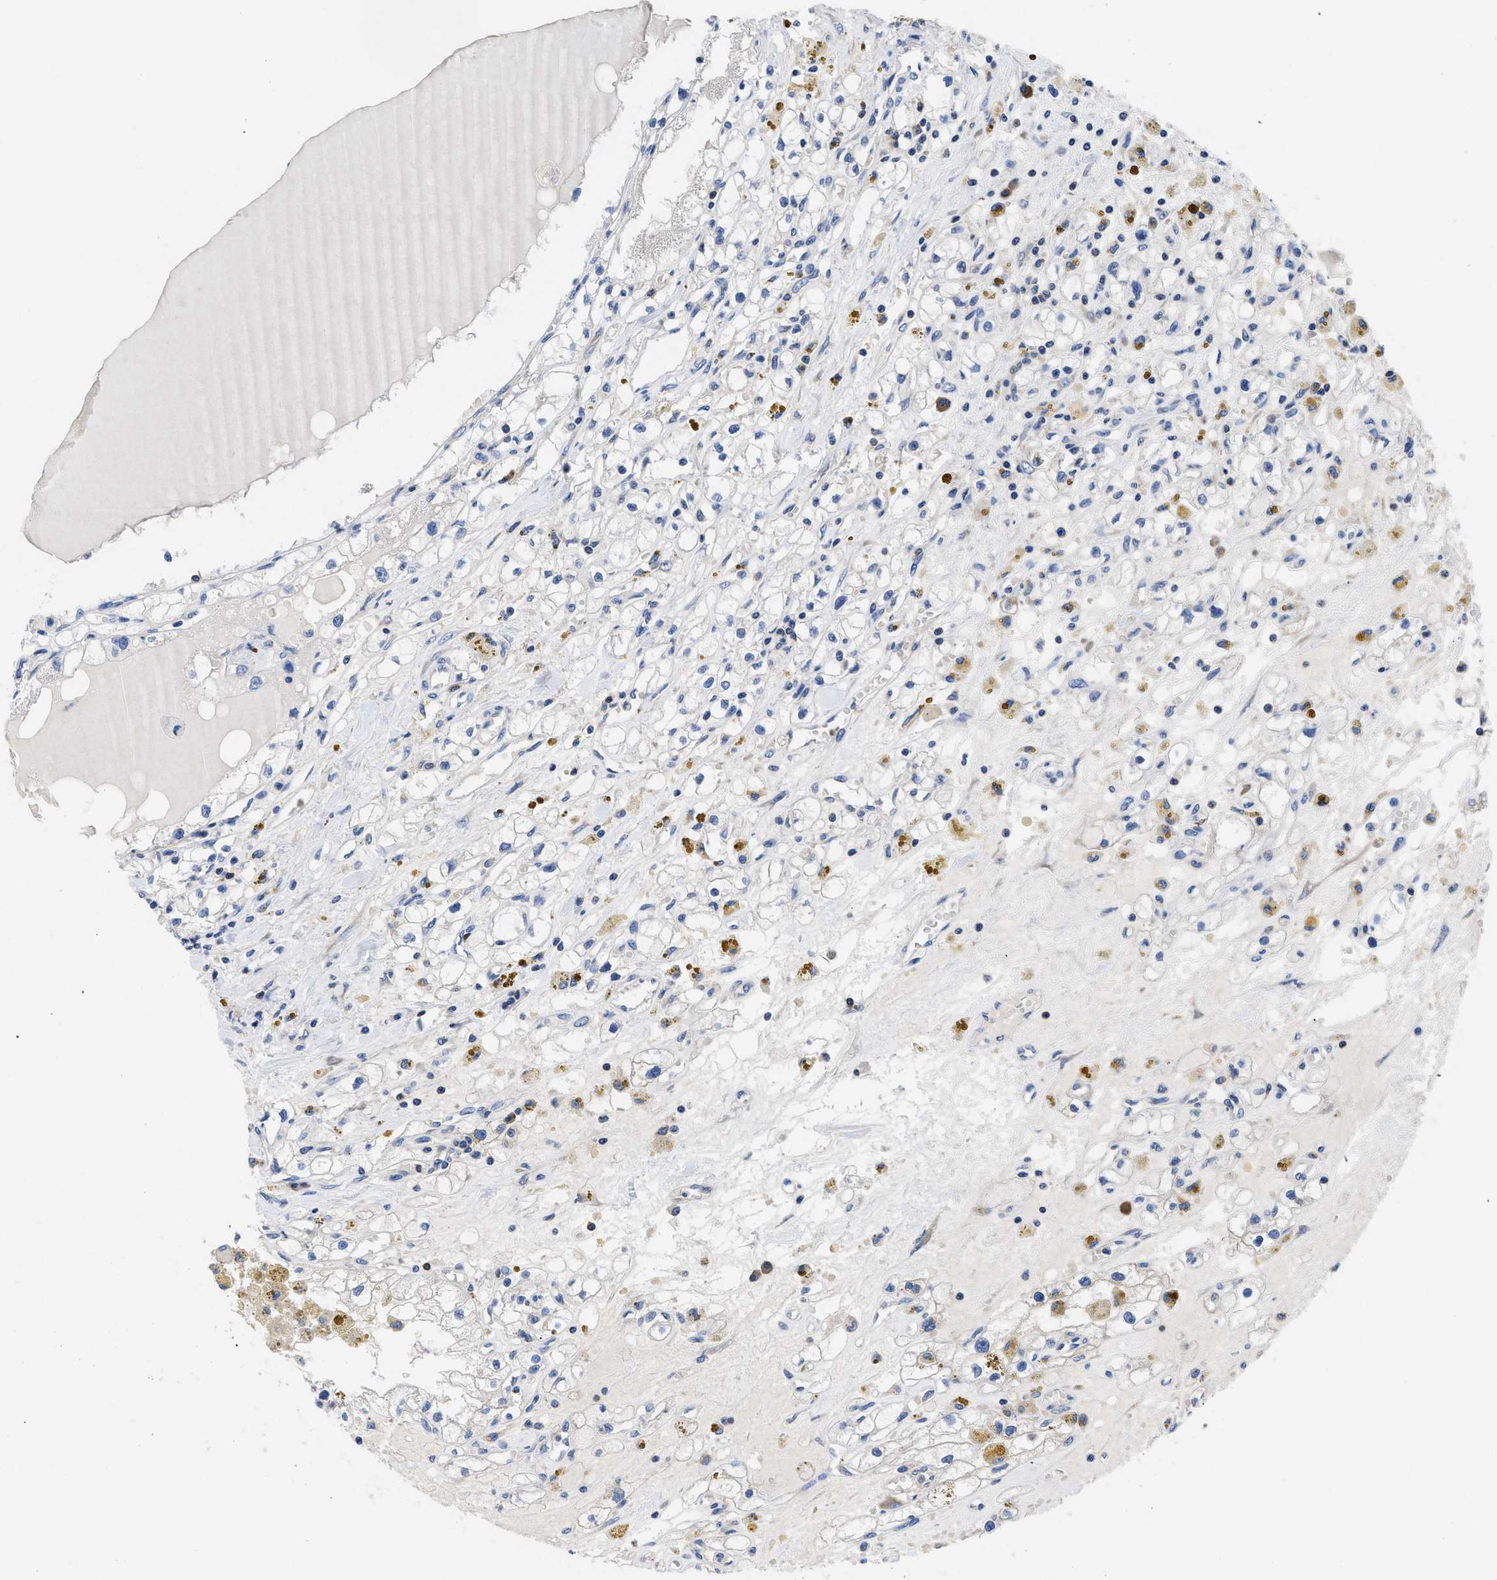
{"staining": {"intensity": "negative", "quantity": "none", "location": "none"}, "tissue": "renal cancer", "cell_type": "Tumor cells", "image_type": "cancer", "snomed": [{"axis": "morphology", "description": "Adenocarcinoma, NOS"}, {"axis": "topography", "description": "Kidney"}], "caption": "The photomicrograph reveals no staining of tumor cells in renal adenocarcinoma. (DAB immunohistochemistry (IHC), high magnification).", "gene": "YARS1", "patient": {"sex": "male", "age": 56}}